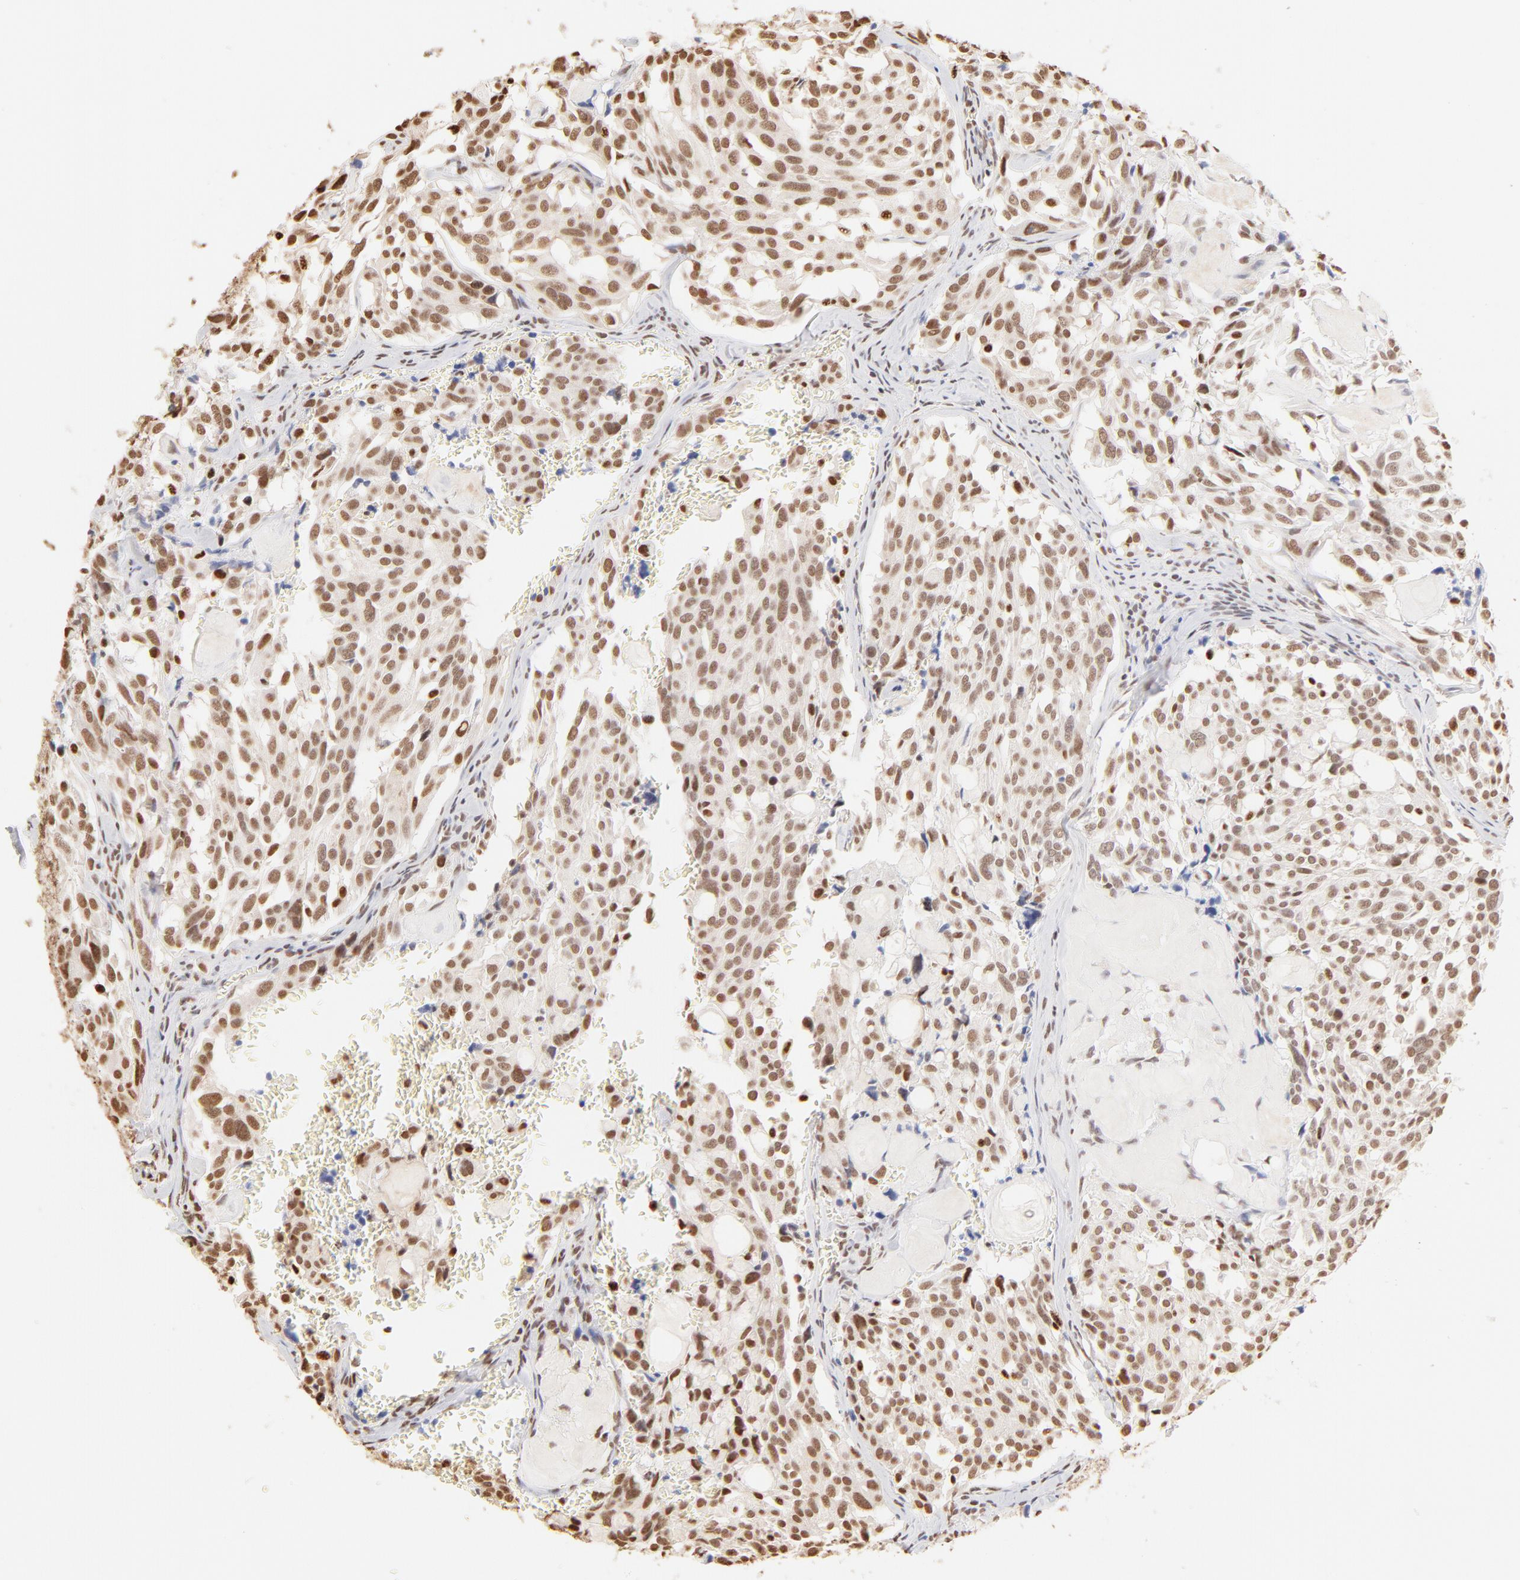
{"staining": {"intensity": "moderate", "quantity": ">75%", "location": "nuclear"}, "tissue": "thyroid cancer", "cell_type": "Tumor cells", "image_type": "cancer", "snomed": [{"axis": "morphology", "description": "Carcinoma, NOS"}, {"axis": "morphology", "description": "Carcinoid, malignant, NOS"}, {"axis": "topography", "description": "Thyroid gland"}], "caption": "About >75% of tumor cells in human thyroid cancer show moderate nuclear protein positivity as visualized by brown immunohistochemical staining.", "gene": "ZNF540", "patient": {"sex": "male", "age": 33}}